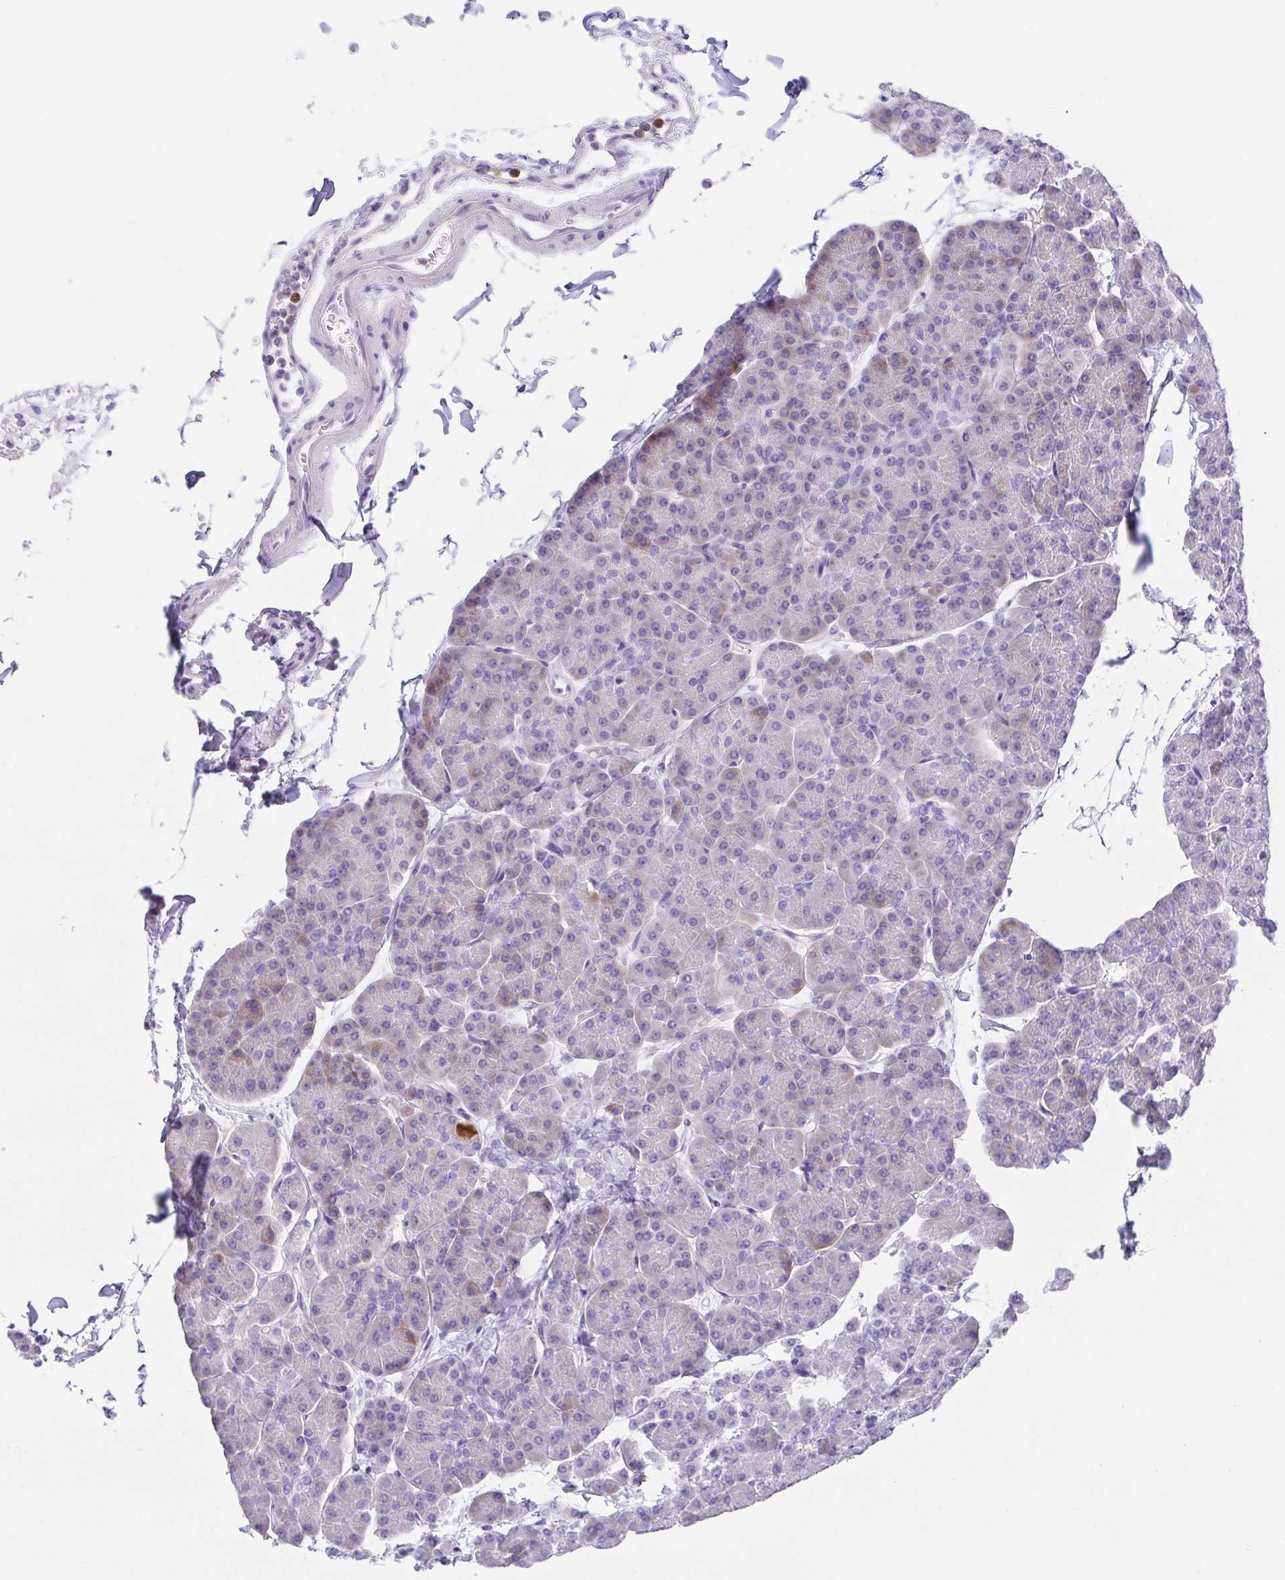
{"staining": {"intensity": "weak", "quantity": "25%-75%", "location": "cytoplasmic/membranous"}, "tissue": "pancreas", "cell_type": "Exocrine glandular cells", "image_type": "normal", "snomed": [{"axis": "morphology", "description": "Normal tissue, NOS"}, {"axis": "topography", "description": "Pancreas"}, {"axis": "topography", "description": "Peripheral nerve tissue"}], "caption": "An IHC image of unremarkable tissue is shown. Protein staining in brown labels weak cytoplasmic/membranous positivity in pancreas within exocrine glandular cells. (brown staining indicates protein expression, while blue staining denotes nuclei).", "gene": "ARPP21", "patient": {"sex": "male", "age": 54}}